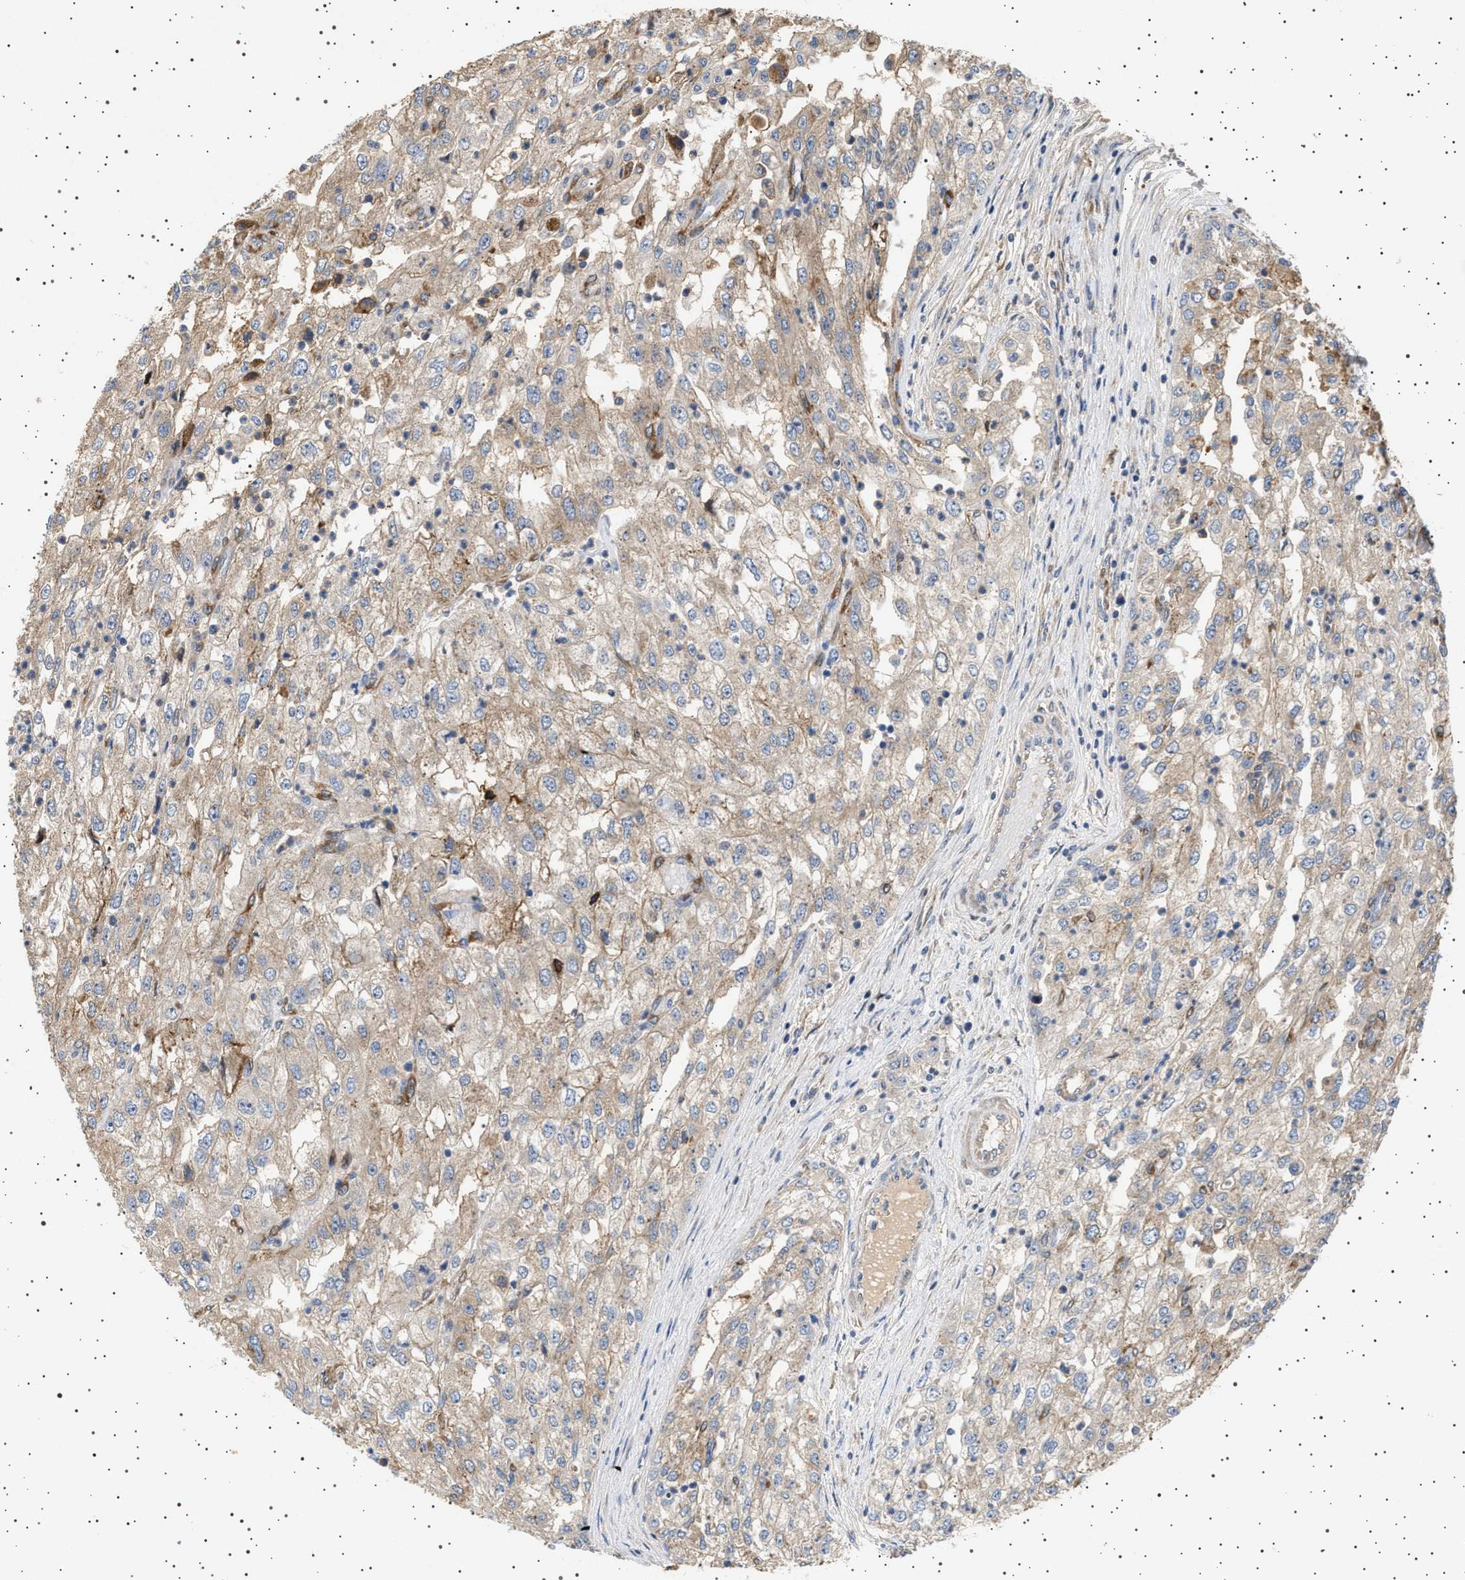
{"staining": {"intensity": "weak", "quantity": ">75%", "location": "cytoplasmic/membranous"}, "tissue": "renal cancer", "cell_type": "Tumor cells", "image_type": "cancer", "snomed": [{"axis": "morphology", "description": "Adenocarcinoma, NOS"}, {"axis": "topography", "description": "Kidney"}], "caption": "Weak cytoplasmic/membranous expression is identified in about >75% of tumor cells in adenocarcinoma (renal). Using DAB (brown) and hematoxylin (blue) stains, captured at high magnification using brightfield microscopy.", "gene": "GUCY1B1", "patient": {"sex": "female", "age": 54}}